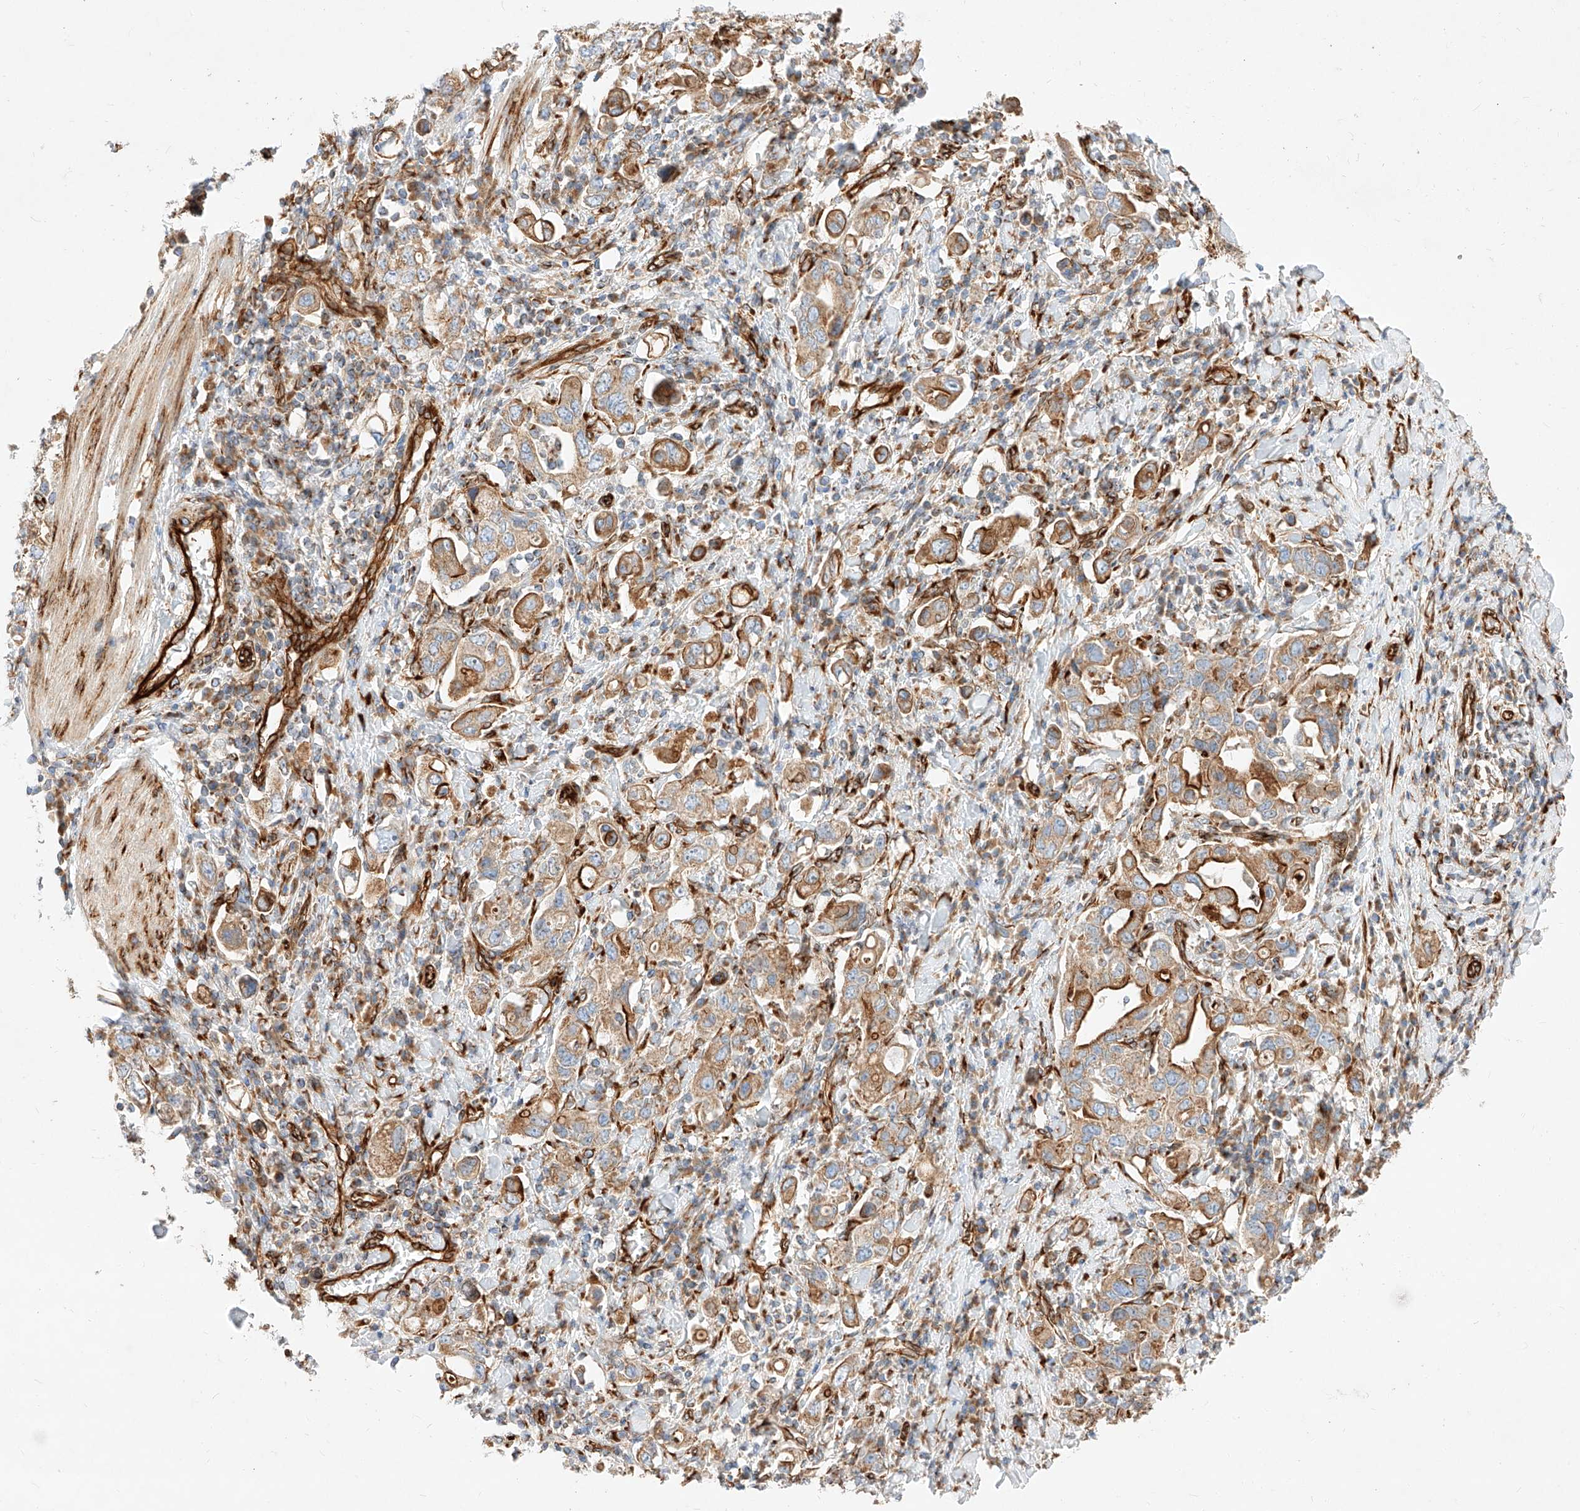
{"staining": {"intensity": "moderate", "quantity": ">75%", "location": "cytoplasmic/membranous"}, "tissue": "stomach cancer", "cell_type": "Tumor cells", "image_type": "cancer", "snomed": [{"axis": "morphology", "description": "Adenocarcinoma, NOS"}, {"axis": "topography", "description": "Stomach, upper"}], "caption": "Immunohistochemistry (IHC) of stomach cancer exhibits medium levels of moderate cytoplasmic/membranous positivity in about >75% of tumor cells.", "gene": "CSGALNACT2", "patient": {"sex": "male", "age": 62}}